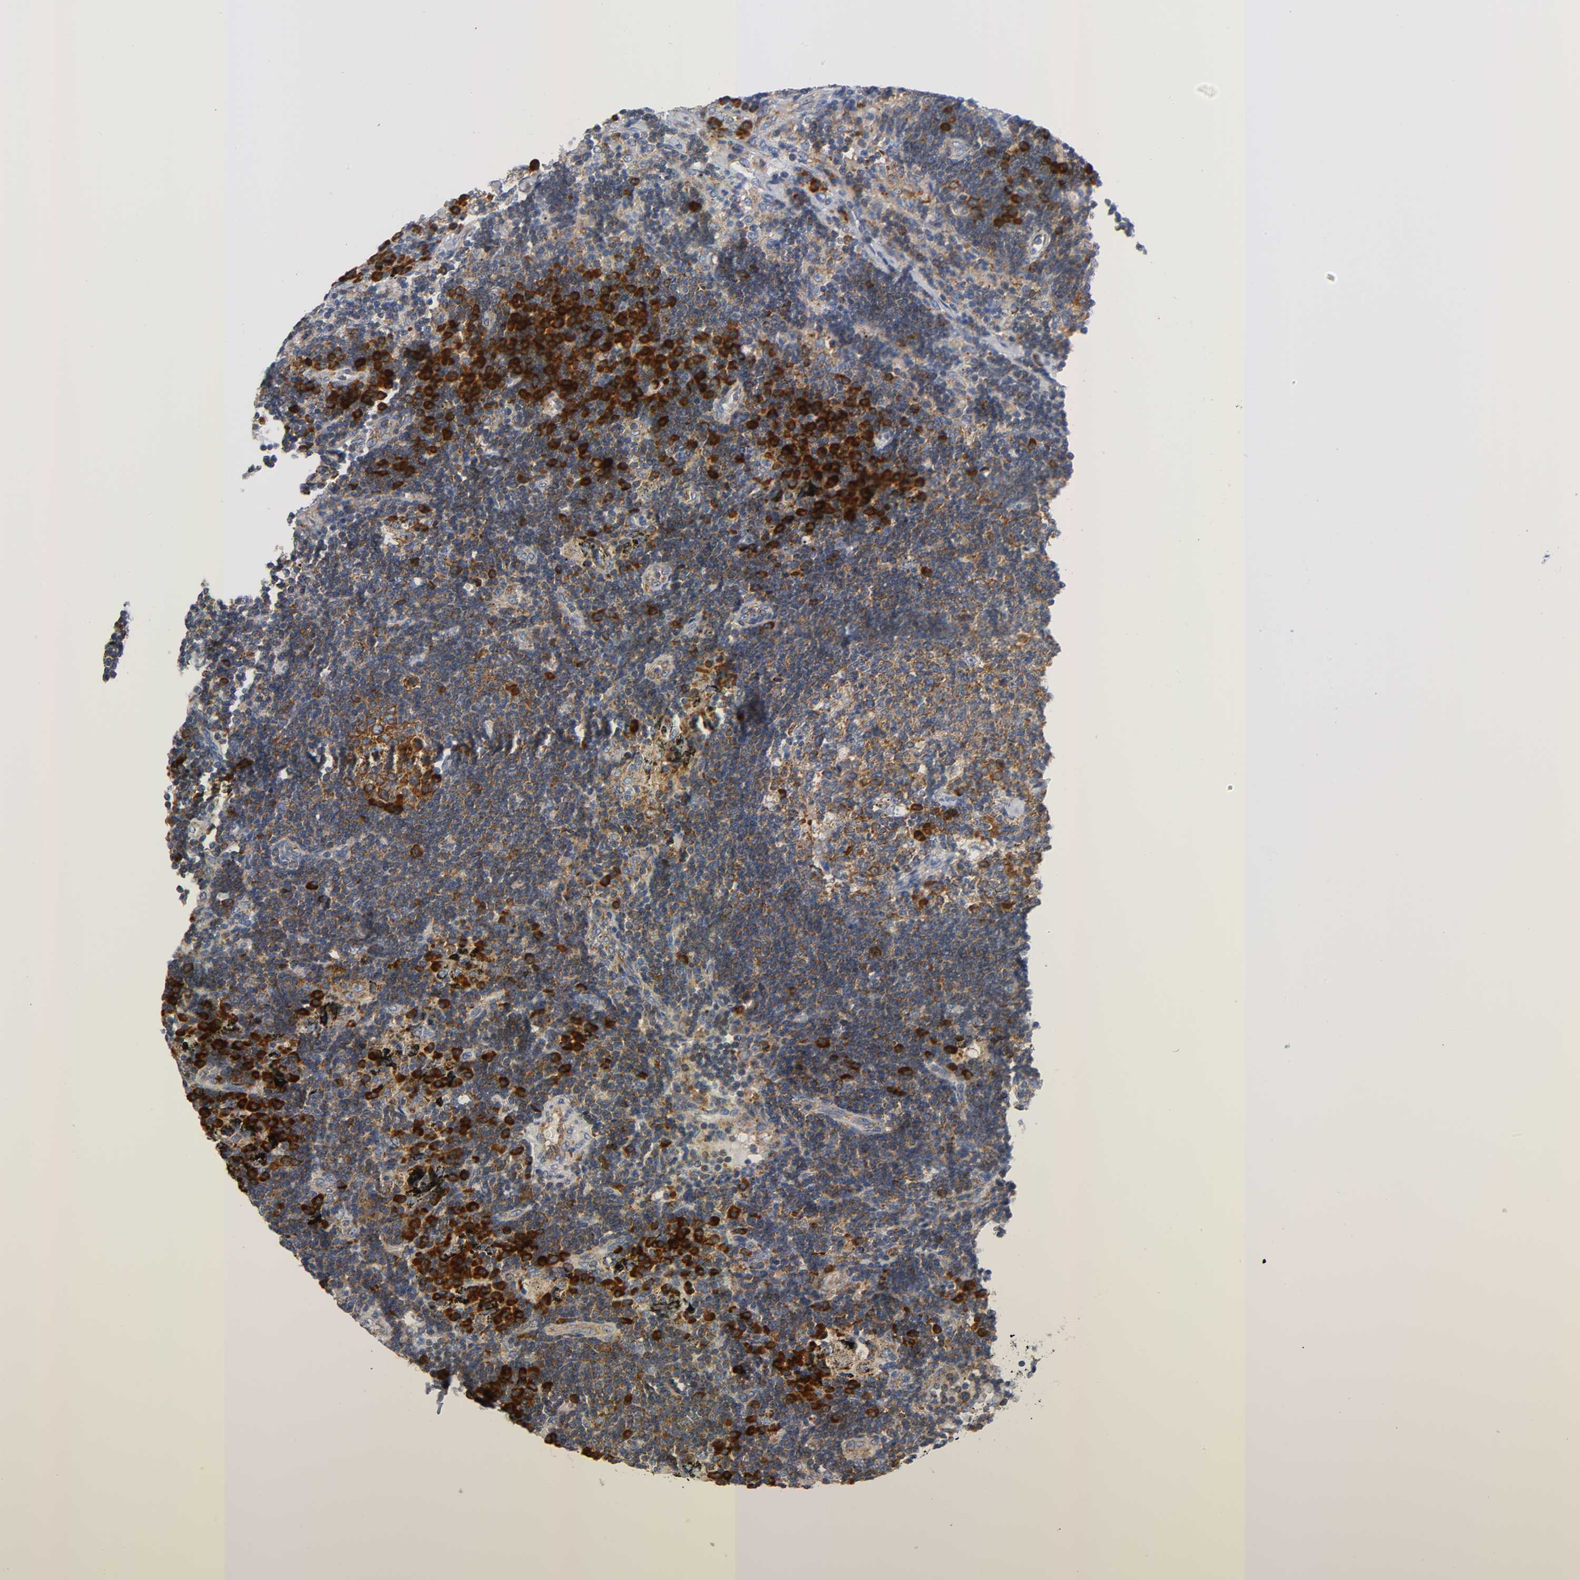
{"staining": {"intensity": "strong", "quantity": ">75%", "location": "cytoplasmic/membranous"}, "tissue": "lymph node", "cell_type": "Germinal center cells", "image_type": "normal", "snomed": [{"axis": "morphology", "description": "Normal tissue, NOS"}, {"axis": "morphology", "description": "Squamous cell carcinoma, metastatic, NOS"}, {"axis": "topography", "description": "Lymph node"}], "caption": "Benign lymph node shows strong cytoplasmic/membranous positivity in approximately >75% of germinal center cells (DAB (3,3'-diaminobenzidine) = brown stain, brightfield microscopy at high magnification)..", "gene": "REL", "patient": {"sex": "female", "age": 53}}